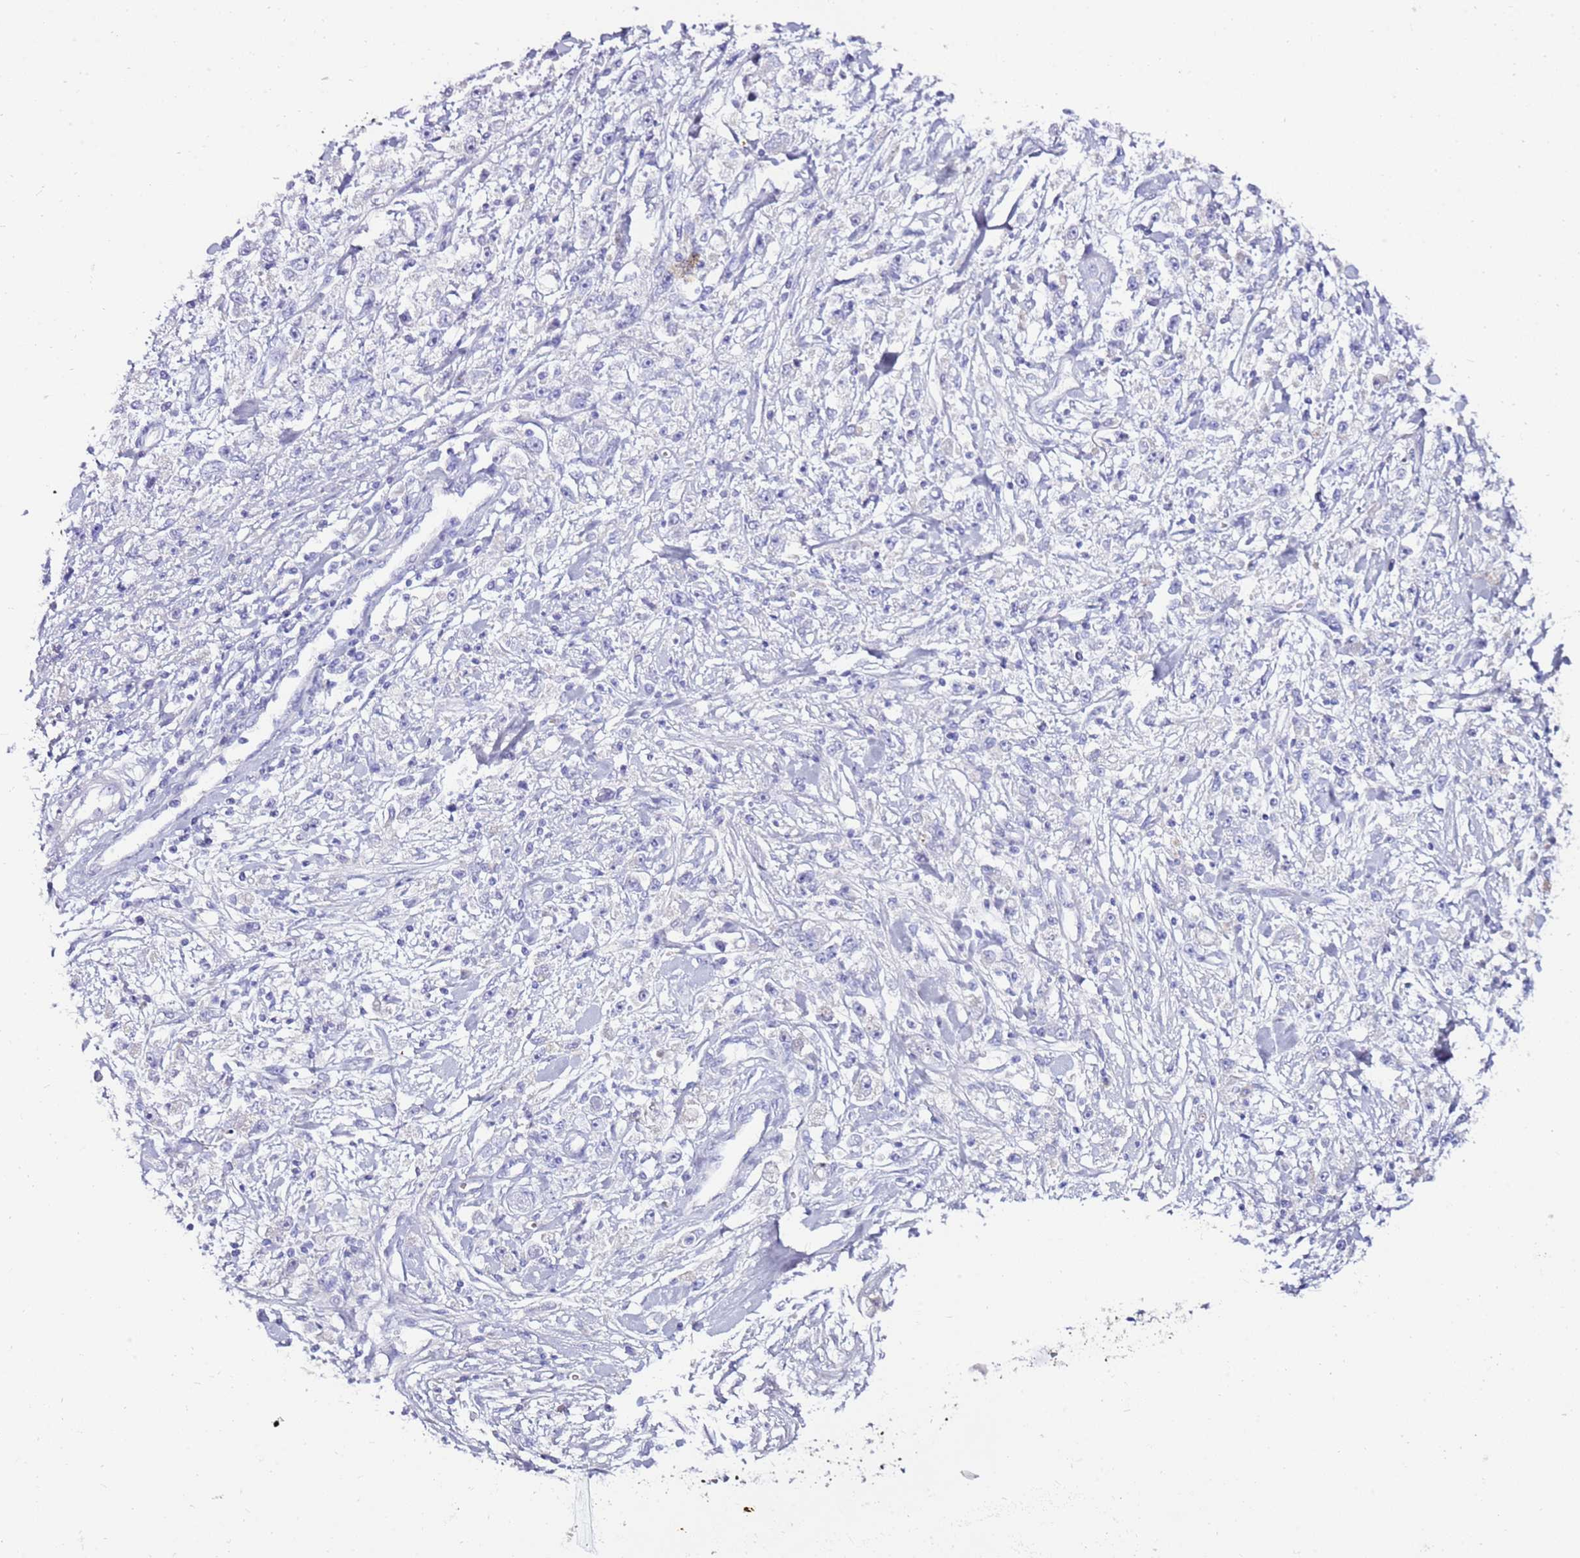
{"staining": {"intensity": "negative", "quantity": "none", "location": "none"}, "tissue": "stomach cancer", "cell_type": "Tumor cells", "image_type": "cancer", "snomed": [{"axis": "morphology", "description": "Adenocarcinoma, NOS"}, {"axis": "topography", "description": "Stomach"}], "caption": "Immunohistochemistry of stomach cancer (adenocarcinoma) demonstrates no expression in tumor cells. (DAB (3,3'-diaminobenzidine) immunohistochemistry (IHC) with hematoxylin counter stain).", "gene": "EVPLL", "patient": {"sex": "female", "age": 59}}